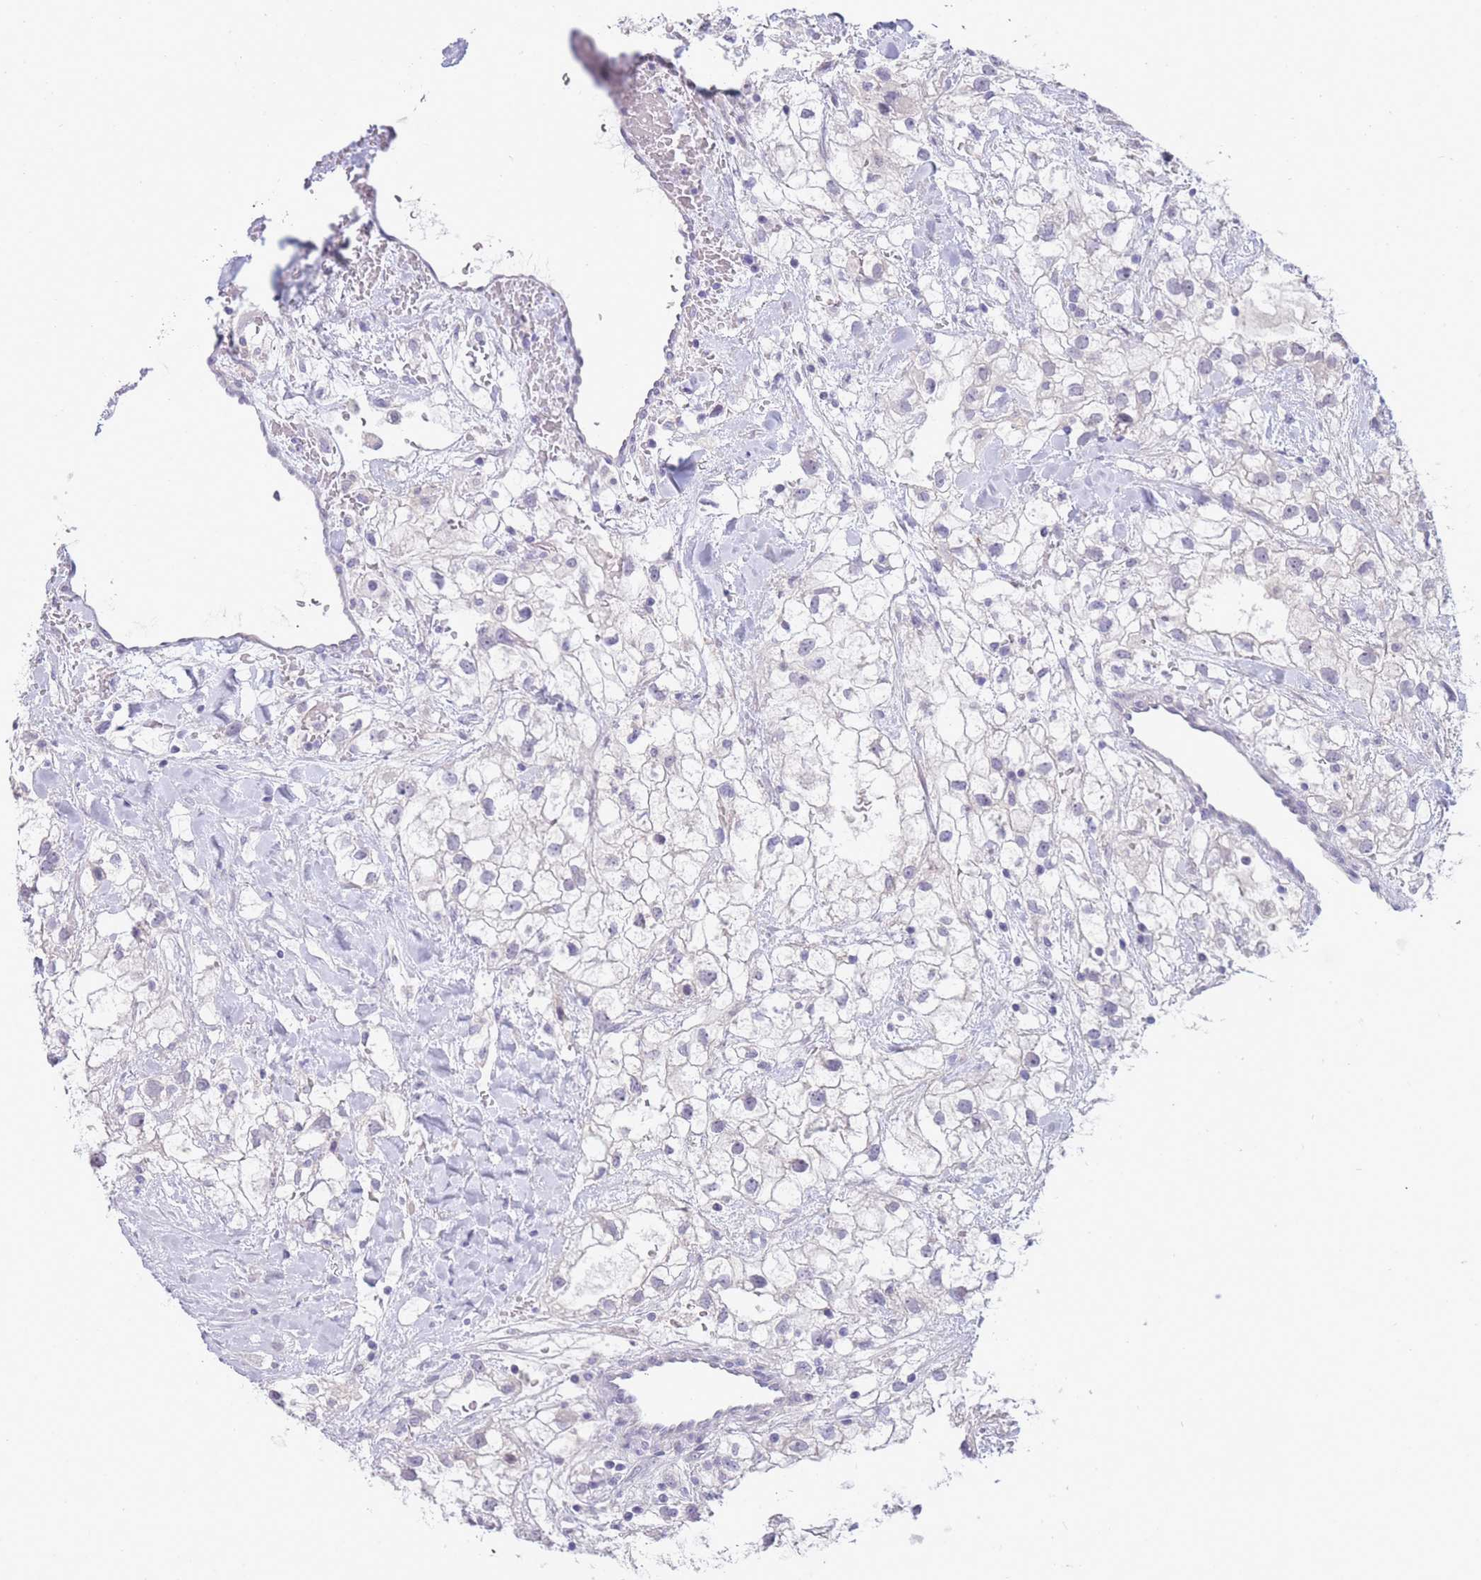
{"staining": {"intensity": "negative", "quantity": "none", "location": "none"}, "tissue": "renal cancer", "cell_type": "Tumor cells", "image_type": "cancer", "snomed": [{"axis": "morphology", "description": "Adenocarcinoma, NOS"}, {"axis": "topography", "description": "Kidney"}], "caption": "IHC photomicrograph of neoplastic tissue: human renal cancer stained with DAB (3,3'-diaminobenzidine) shows no significant protein expression in tumor cells.", "gene": "PRR23B", "patient": {"sex": "male", "age": 59}}